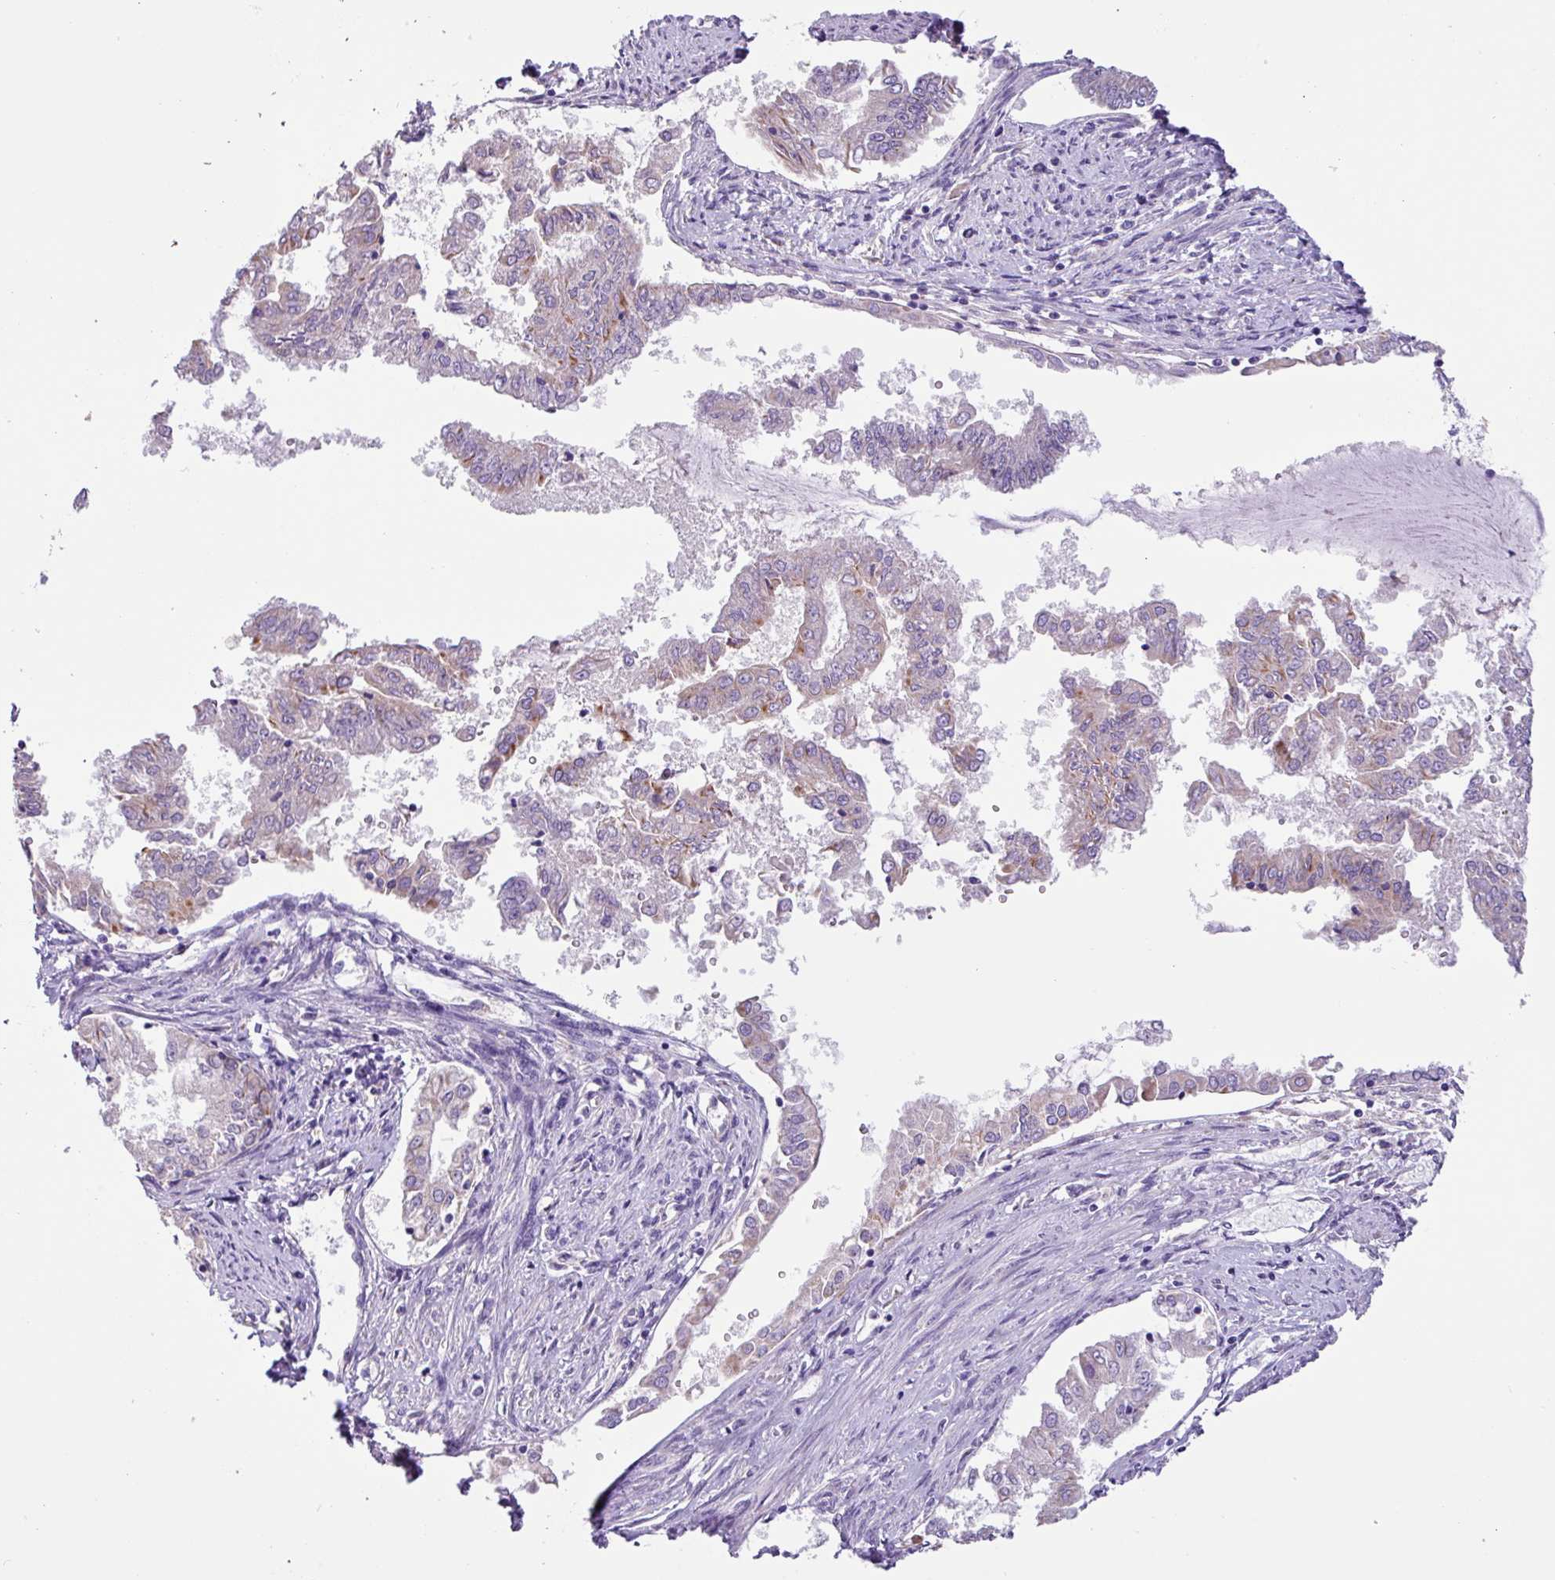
{"staining": {"intensity": "moderate", "quantity": "<25%", "location": "cytoplasmic/membranous"}, "tissue": "endometrial cancer", "cell_type": "Tumor cells", "image_type": "cancer", "snomed": [{"axis": "morphology", "description": "Adenocarcinoma, NOS"}, {"axis": "topography", "description": "Endometrium"}], "caption": "This is an image of IHC staining of adenocarcinoma (endometrial), which shows moderate positivity in the cytoplasmic/membranous of tumor cells.", "gene": "MRM2", "patient": {"sex": "female", "age": 76}}